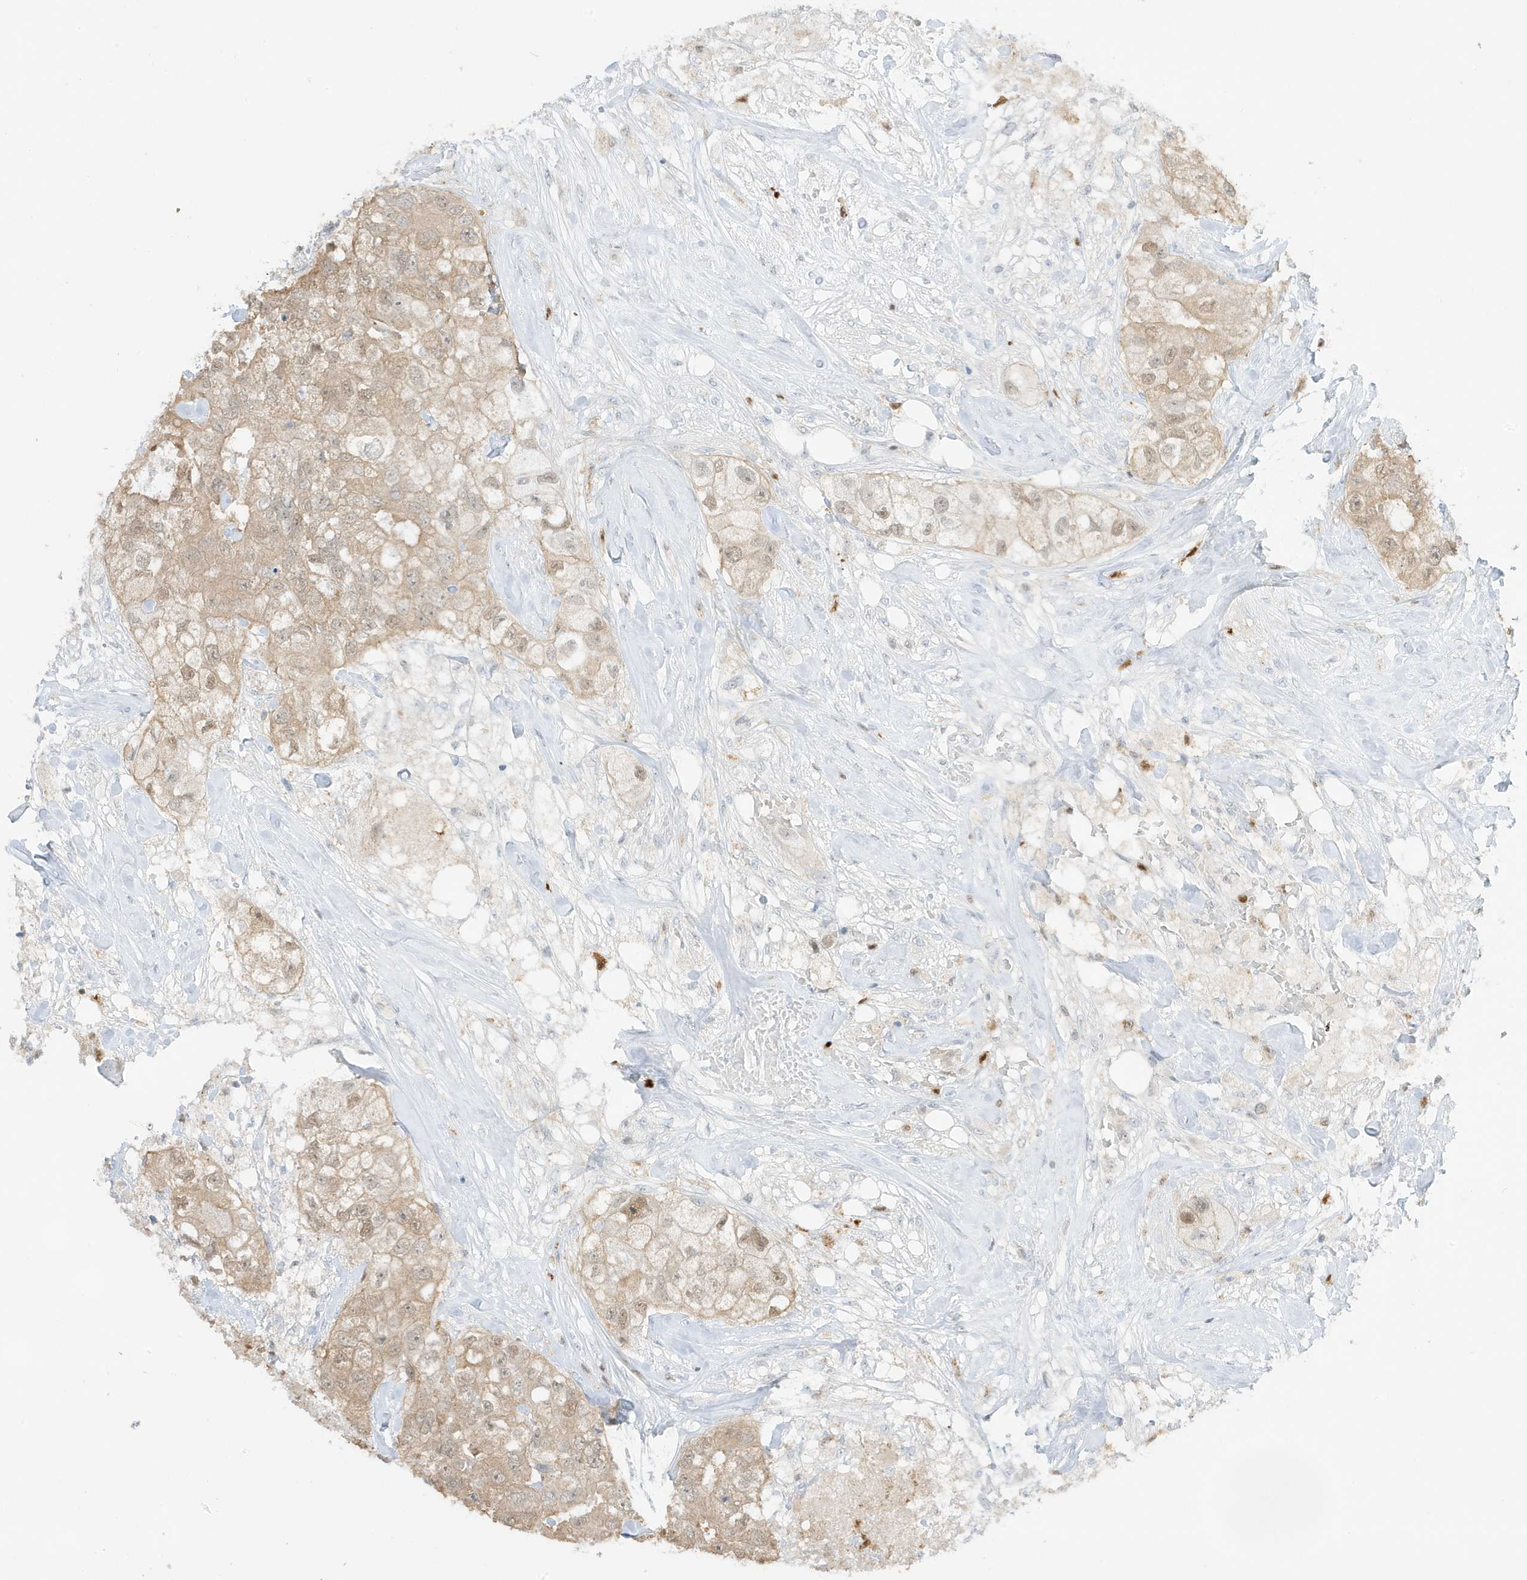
{"staining": {"intensity": "weak", "quantity": ">75%", "location": "cytoplasmic/membranous,nuclear"}, "tissue": "breast cancer", "cell_type": "Tumor cells", "image_type": "cancer", "snomed": [{"axis": "morphology", "description": "Duct carcinoma"}, {"axis": "topography", "description": "Breast"}], "caption": "Human breast cancer stained with a protein marker demonstrates weak staining in tumor cells.", "gene": "GCA", "patient": {"sex": "female", "age": 62}}